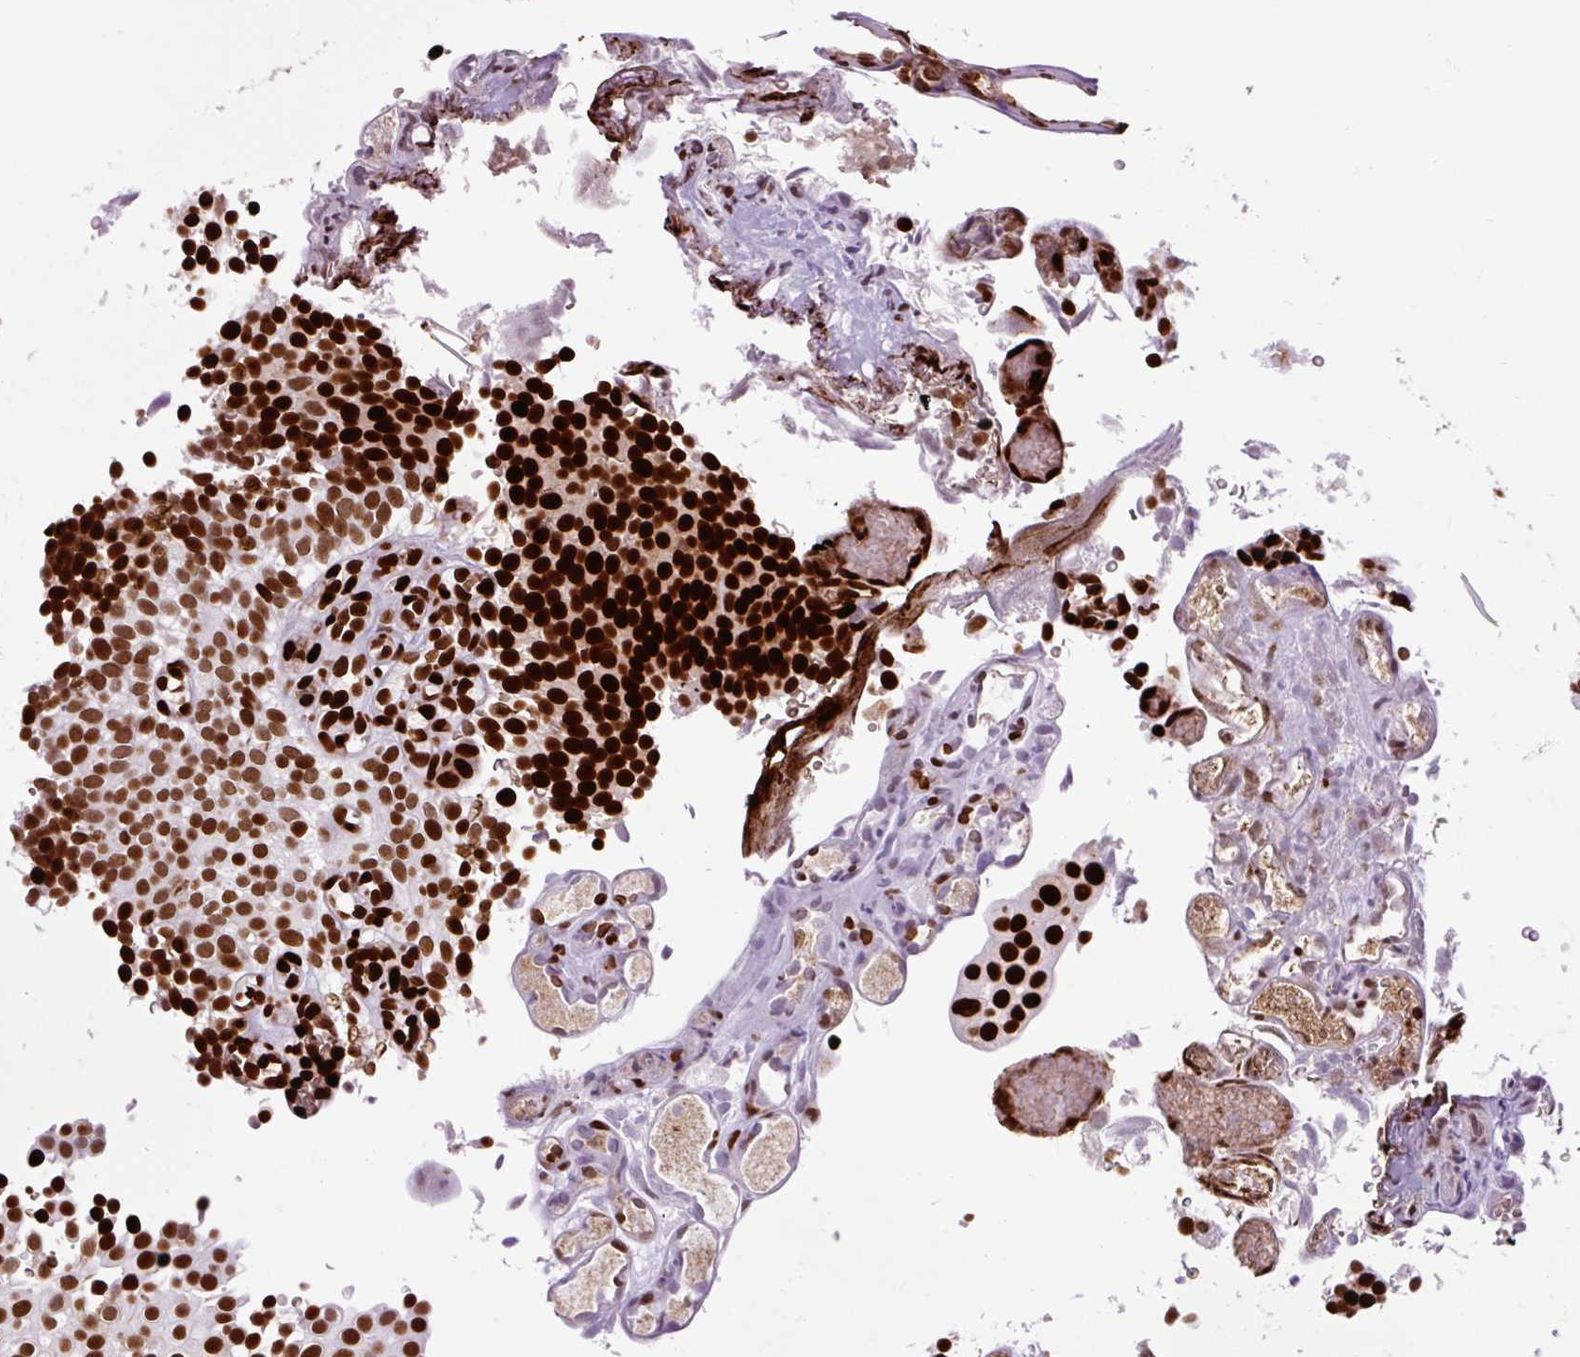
{"staining": {"intensity": "strong", "quantity": ">75%", "location": "nuclear"}, "tissue": "urothelial cancer", "cell_type": "Tumor cells", "image_type": "cancer", "snomed": [{"axis": "morphology", "description": "Urothelial carcinoma, Low grade"}, {"axis": "topography", "description": "Urinary bladder"}], "caption": "Protein analysis of low-grade urothelial carcinoma tissue reveals strong nuclear staining in about >75% of tumor cells. Immunohistochemistry stains the protein of interest in brown and the nuclei are stained blue.", "gene": "FUS", "patient": {"sex": "male", "age": 78}}